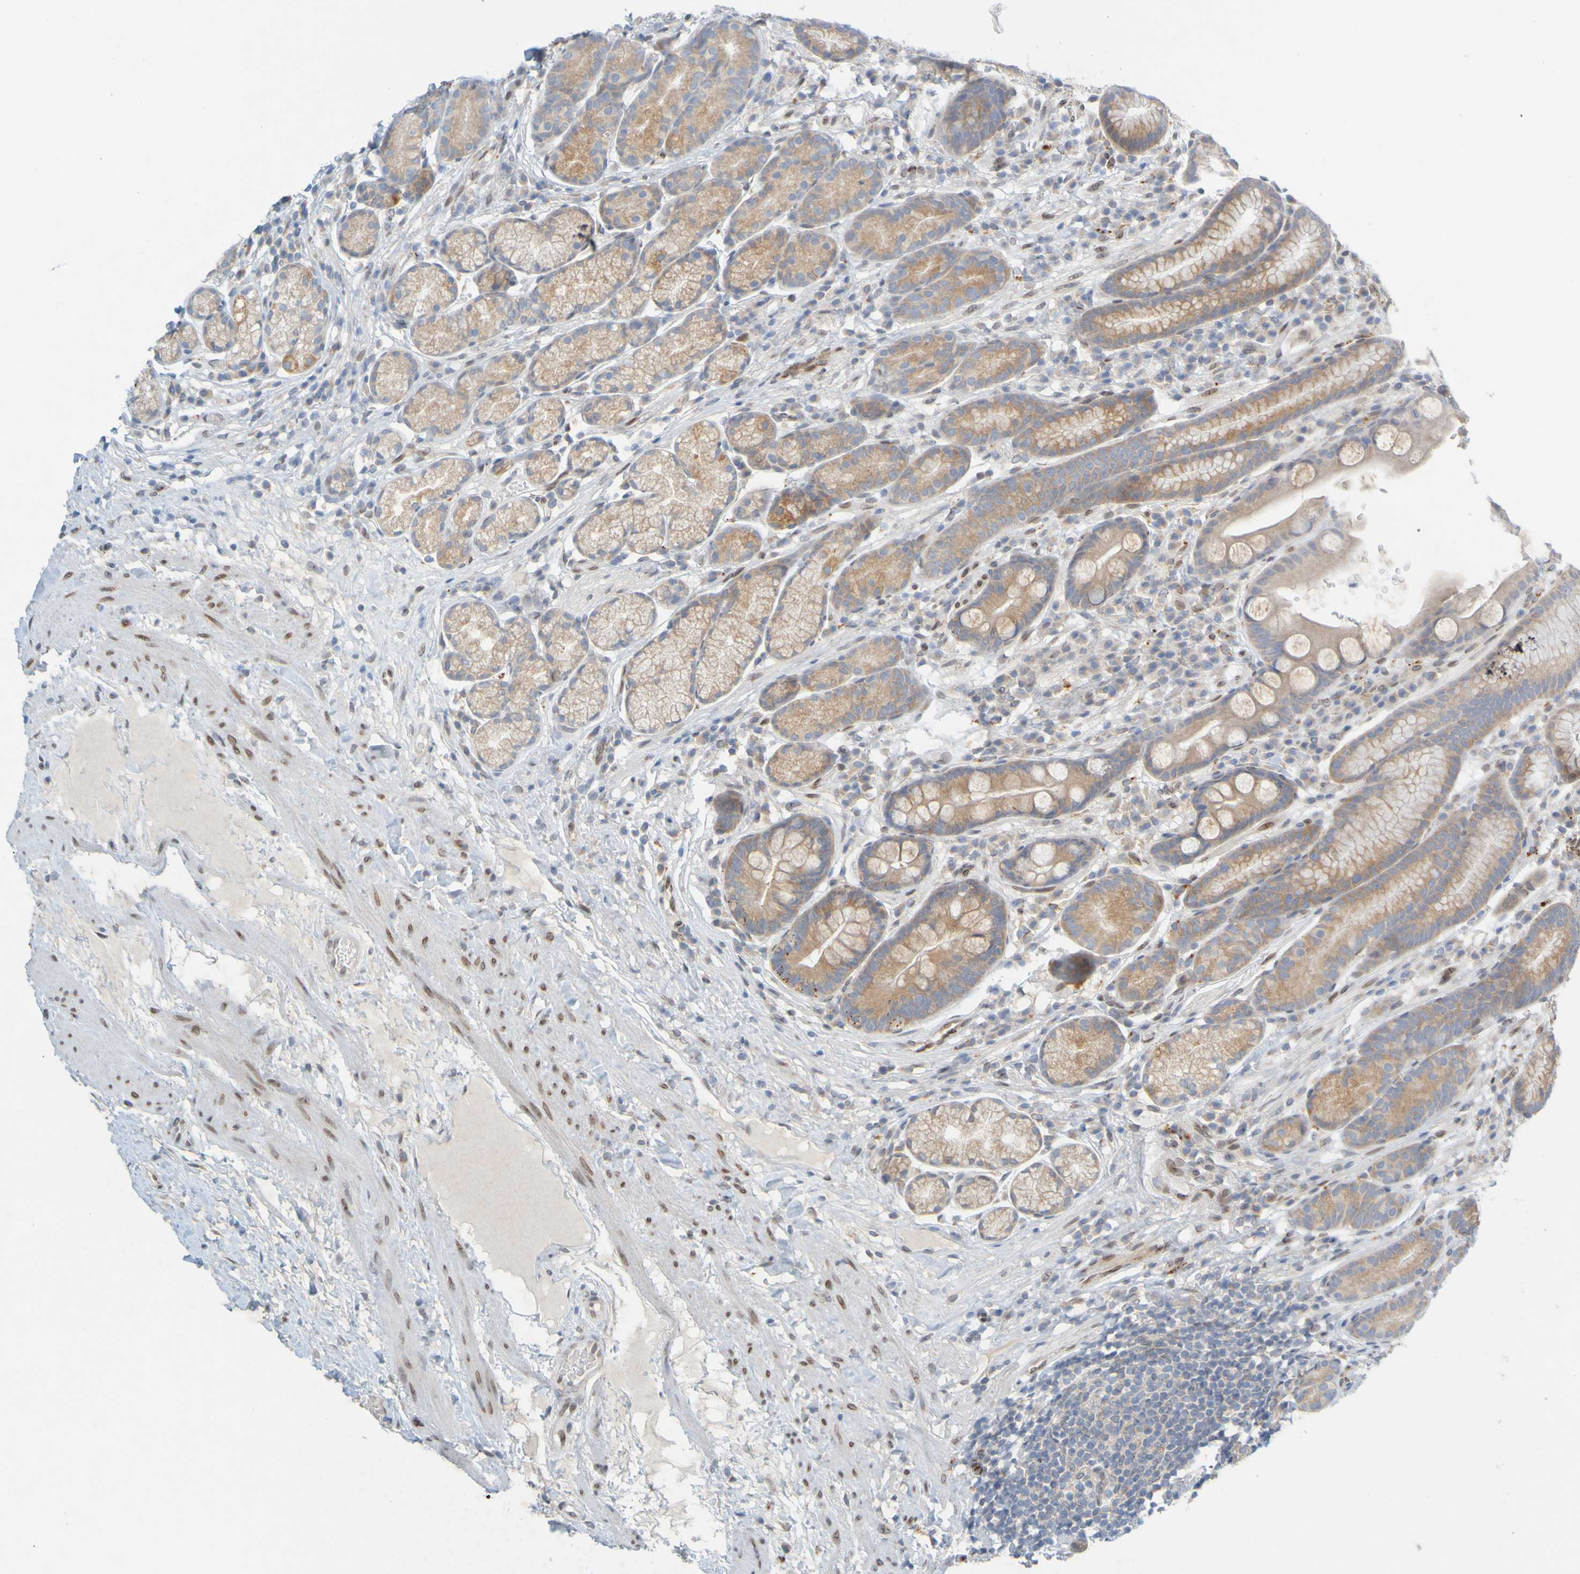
{"staining": {"intensity": "moderate", "quantity": ">75%", "location": "cytoplasmic/membranous"}, "tissue": "stomach", "cell_type": "Glandular cells", "image_type": "normal", "snomed": [{"axis": "morphology", "description": "Normal tissue, NOS"}, {"axis": "topography", "description": "Stomach, lower"}], "caption": "The immunohistochemical stain labels moderate cytoplasmic/membranous expression in glandular cells of benign stomach.", "gene": "MAG", "patient": {"sex": "male", "age": 52}}